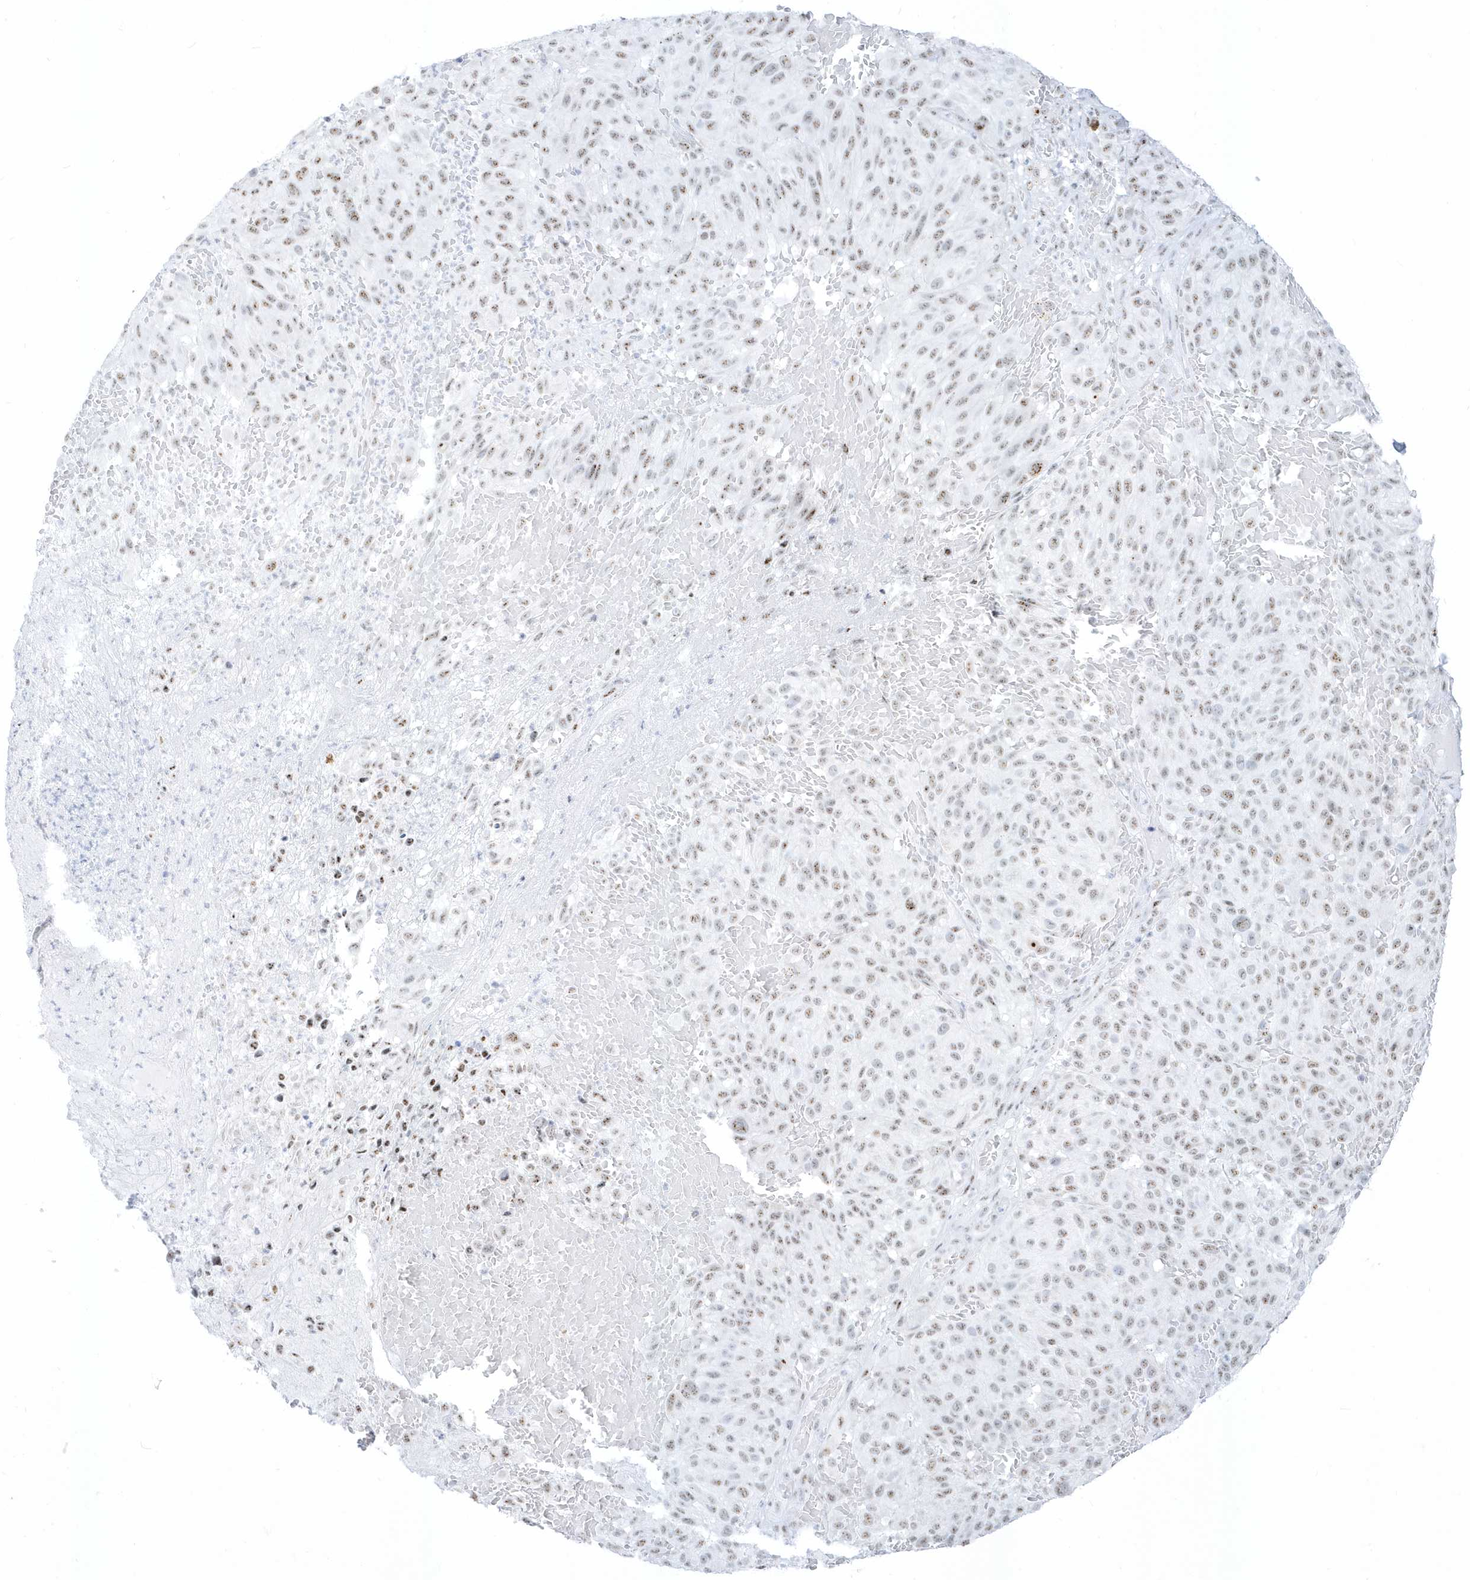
{"staining": {"intensity": "weak", "quantity": ">75%", "location": "nuclear"}, "tissue": "melanoma", "cell_type": "Tumor cells", "image_type": "cancer", "snomed": [{"axis": "morphology", "description": "Malignant melanoma, NOS"}, {"axis": "topography", "description": "Skin"}], "caption": "Weak nuclear staining is seen in approximately >75% of tumor cells in malignant melanoma.", "gene": "PLEKHN1", "patient": {"sex": "male", "age": 83}}